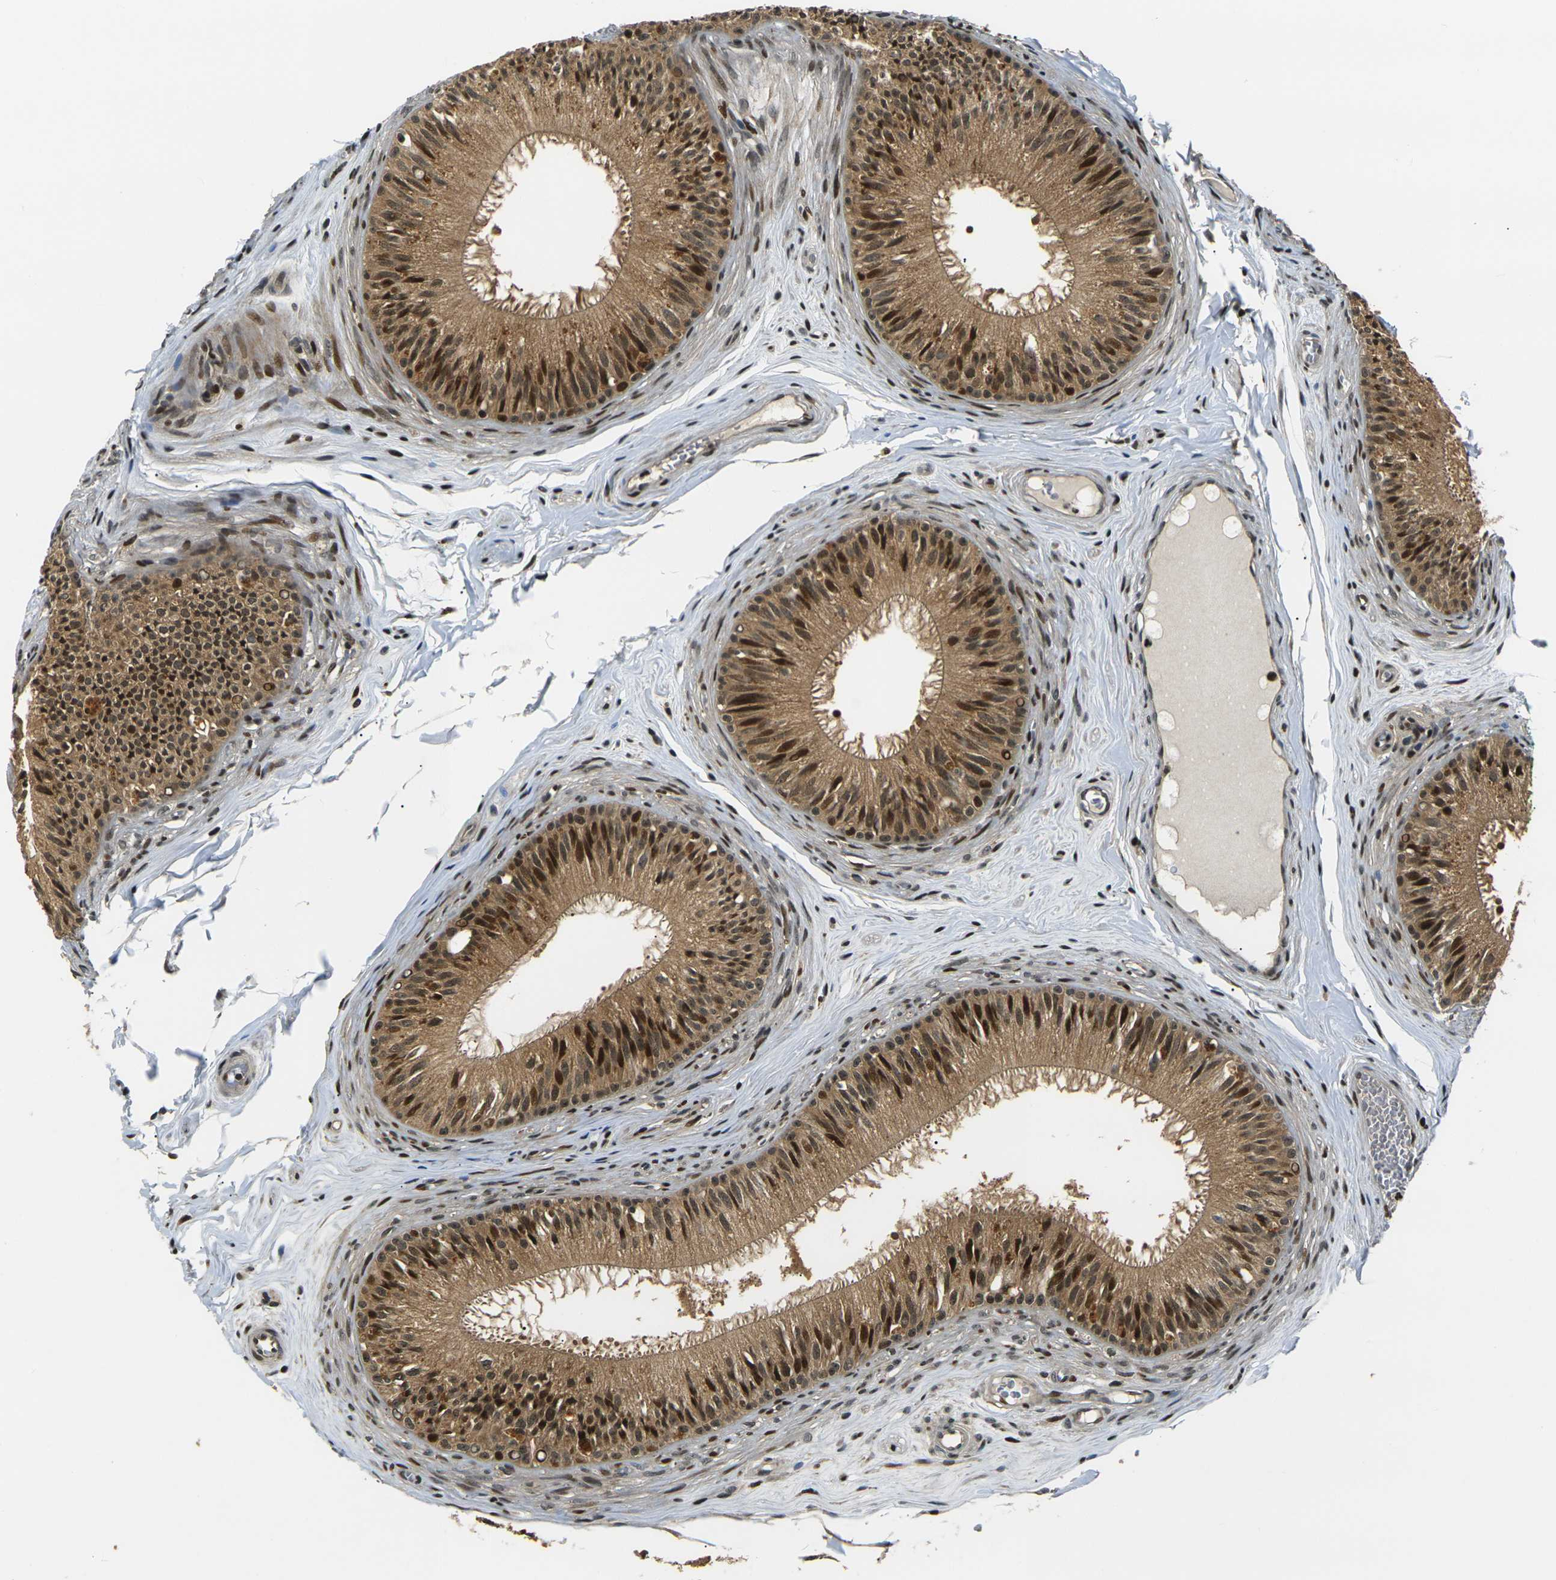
{"staining": {"intensity": "strong", "quantity": ">75%", "location": "cytoplasmic/membranous,nuclear"}, "tissue": "epididymis", "cell_type": "Glandular cells", "image_type": "normal", "snomed": [{"axis": "morphology", "description": "Normal tissue, NOS"}, {"axis": "topography", "description": "Testis"}, {"axis": "topography", "description": "Epididymis"}], "caption": "The histopathology image displays staining of benign epididymis, revealing strong cytoplasmic/membranous,nuclear protein expression (brown color) within glandular cells.", "gene": "ACTL6A", "patient": {"sex": "male", "age": 36}}